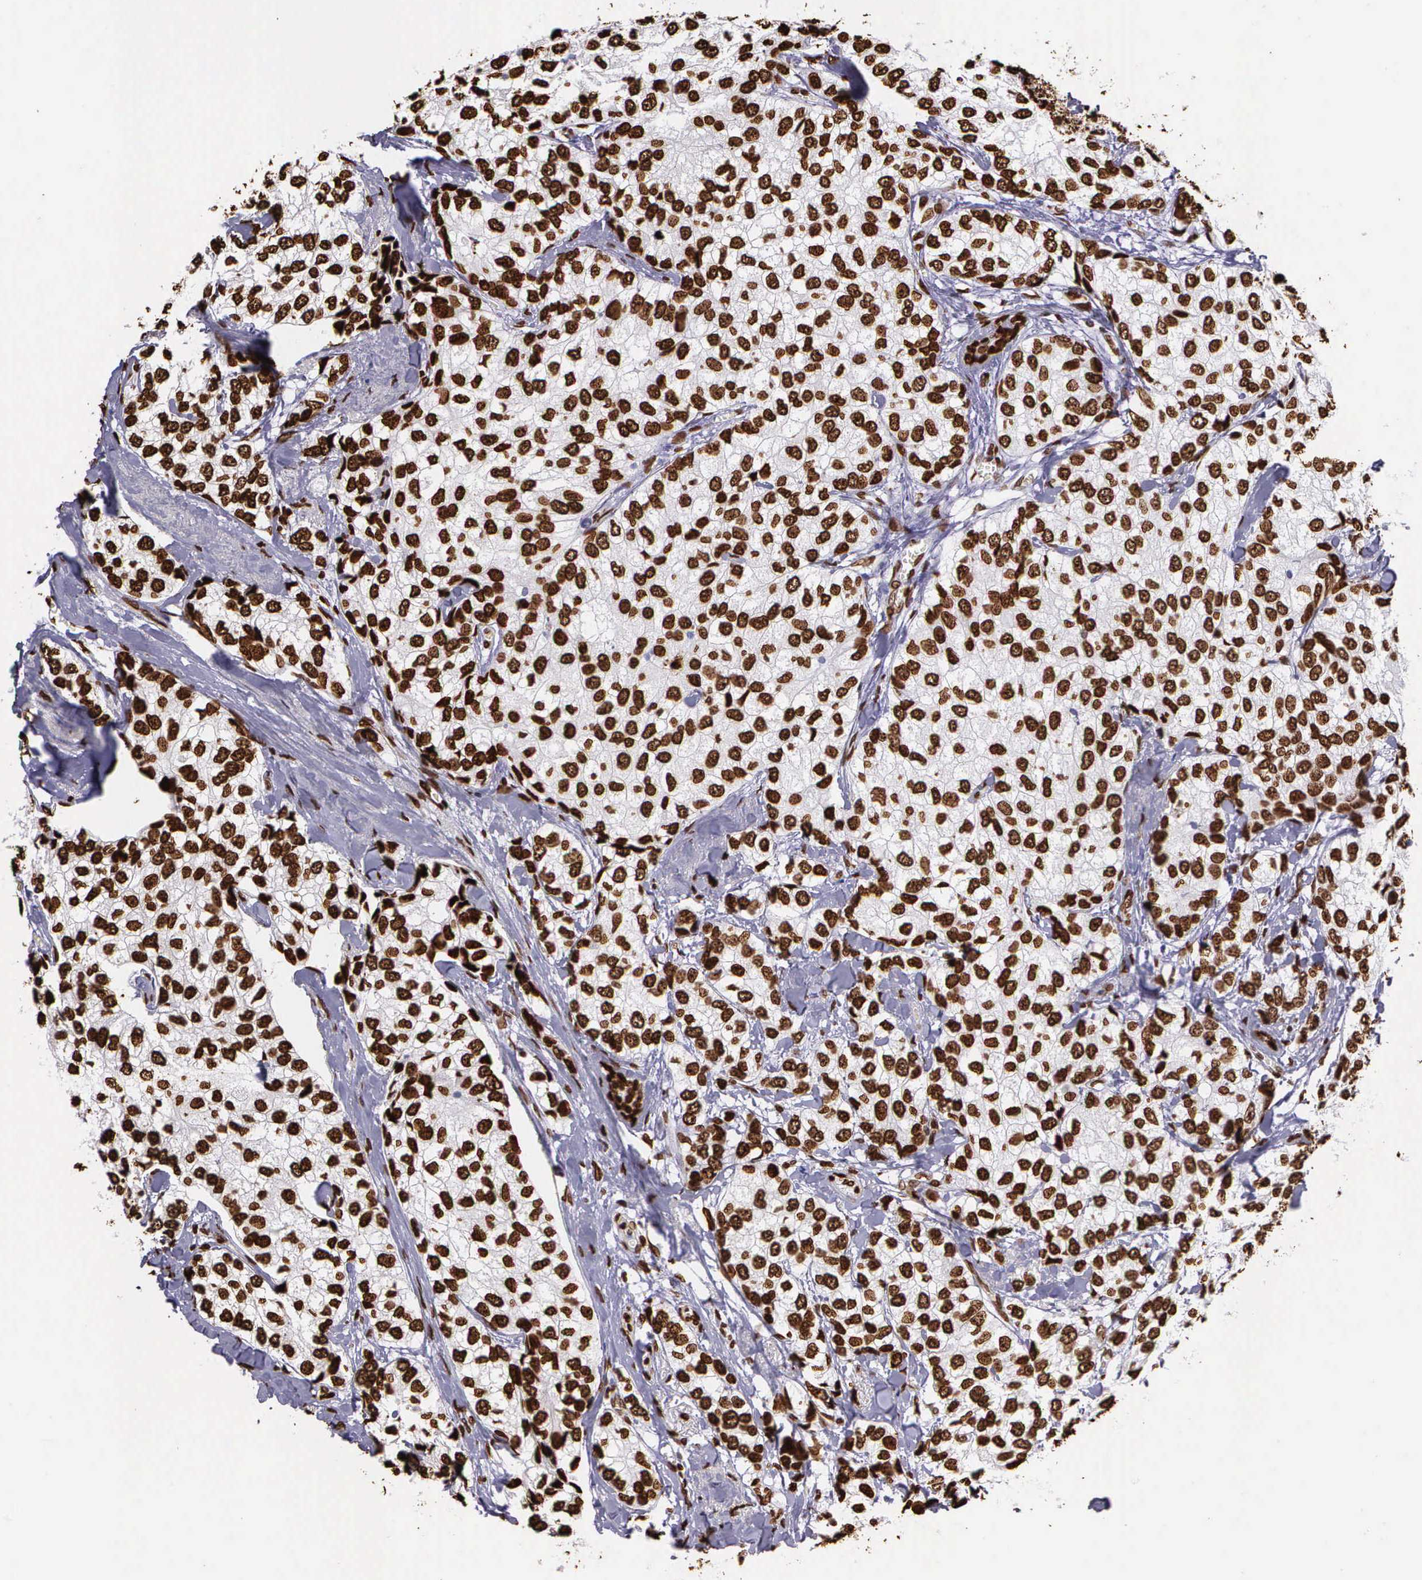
{"staining": {"intensity": "strong", "quantity": ">75%", "location": "nuclear"}, "tissue": "breast cancer", "cell_type": "Tumor cells", "image_type": "cancer", "snomed": [{"axis": "morphology", "description": "Duct carcinoma"}, {"axis": "topography", "description": "Breast"}], "caption": "Immunohistochemistry (DAB) staining of breast cancer (infiltrating ductal carcinoma) demonstrates strong nuclear protein positivity in approximately >75% of tumor cells.", "gene": "H1-0", "patient": {"sex": "female", "age": 68}}